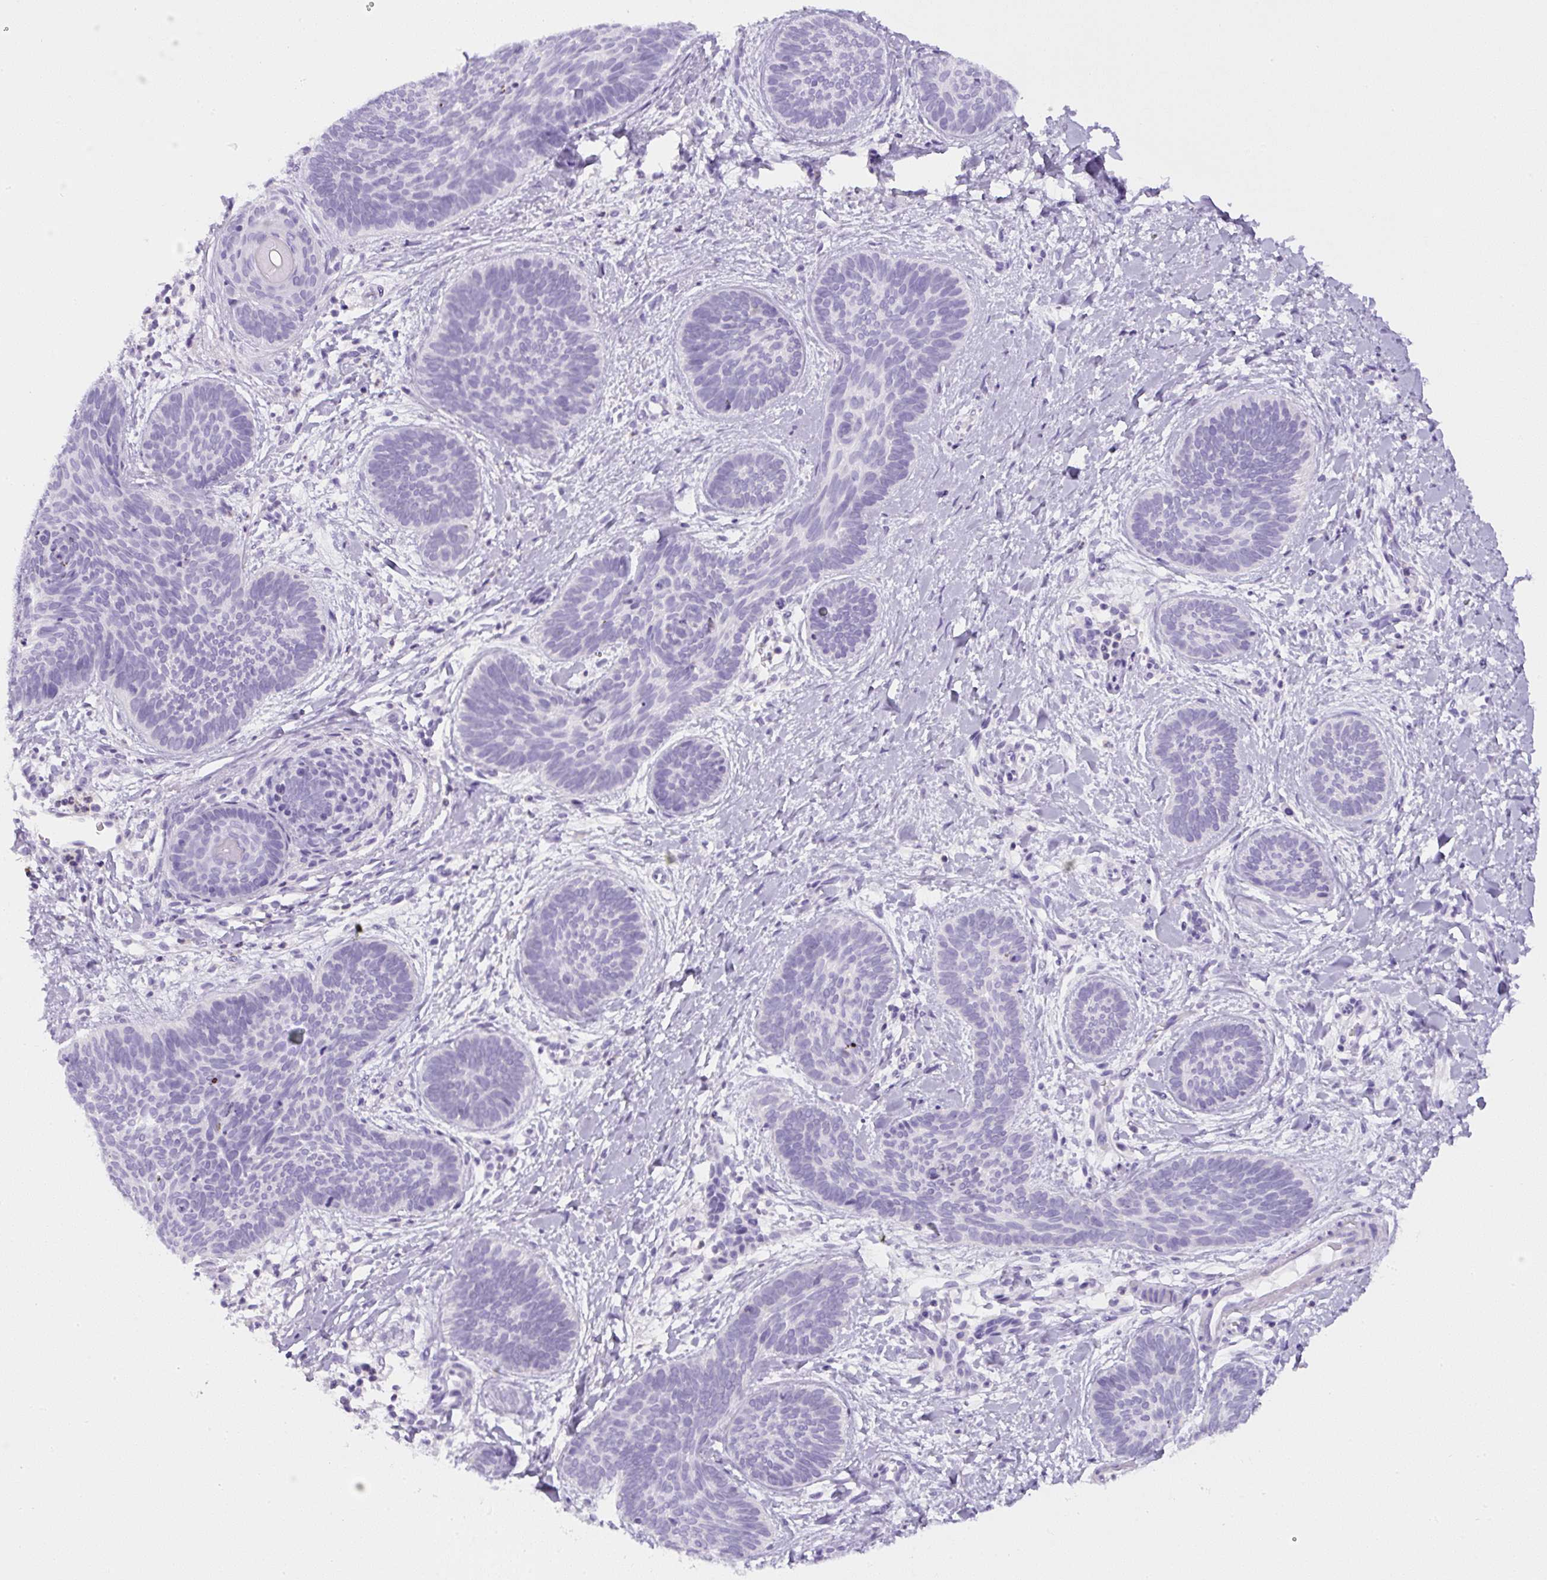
{"staining": {"intensity": "negative", "quantity": "none", "location": "none"}, "tissue": "skin cancer", "cell_type": "Tumor cells", "image_type": "cancer", "snomed": [{"axis": "morphology", "description": "Basal cell carcinoma"}, {"axis": "topography", "description": "Skin"}], "caption": "Immunohistochemistry (IHC) micrograph of skin cancer (basal cell carcinoma) stained for a protein (brown), which reveals no expression in tumor cells.", "gene": "PIP5KL1", "patient": {"sex": "female", "age": 81}}